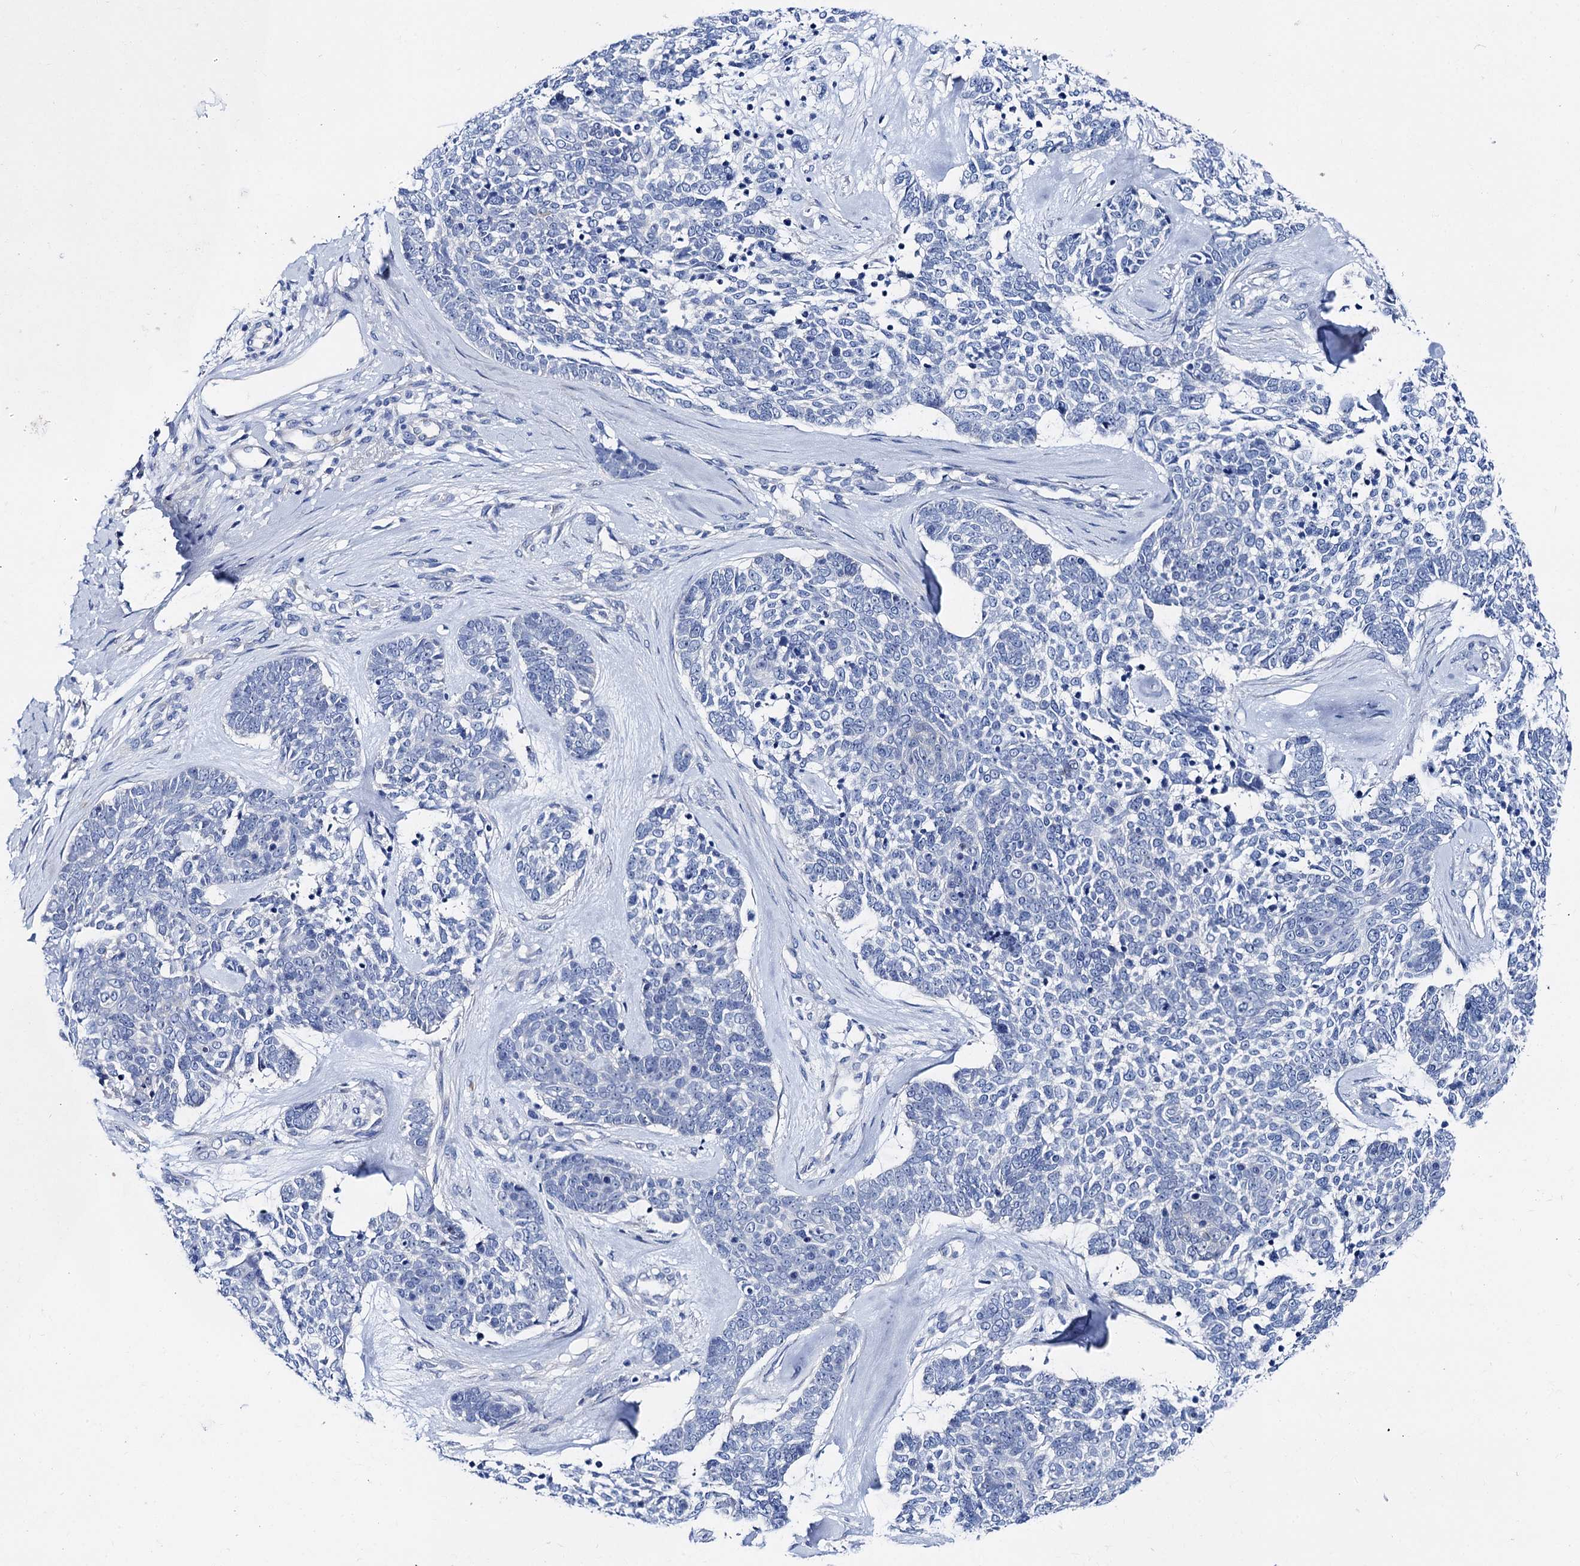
{"staining": {"intensity": "negative", "quantity": "none", "location": "none"}, "tissue": "skin cancer", "cell_type": "Tumor cells", "image_type": "cancer", "snomed": [{"axis": "morphology", "description": "Basal cell carcinoma"}, {"axis": "topography", "description": "Skin"}], "caption": "An IHC image of skin cancer is shown. There is no staining in tumor cells of skin cancer. The staining is performed using DAB brown chromogen with nuclei counter-stained in using hematoxylin.", "gene": "SHROOM1", "patient": {"sex": "female", "age": 81}}